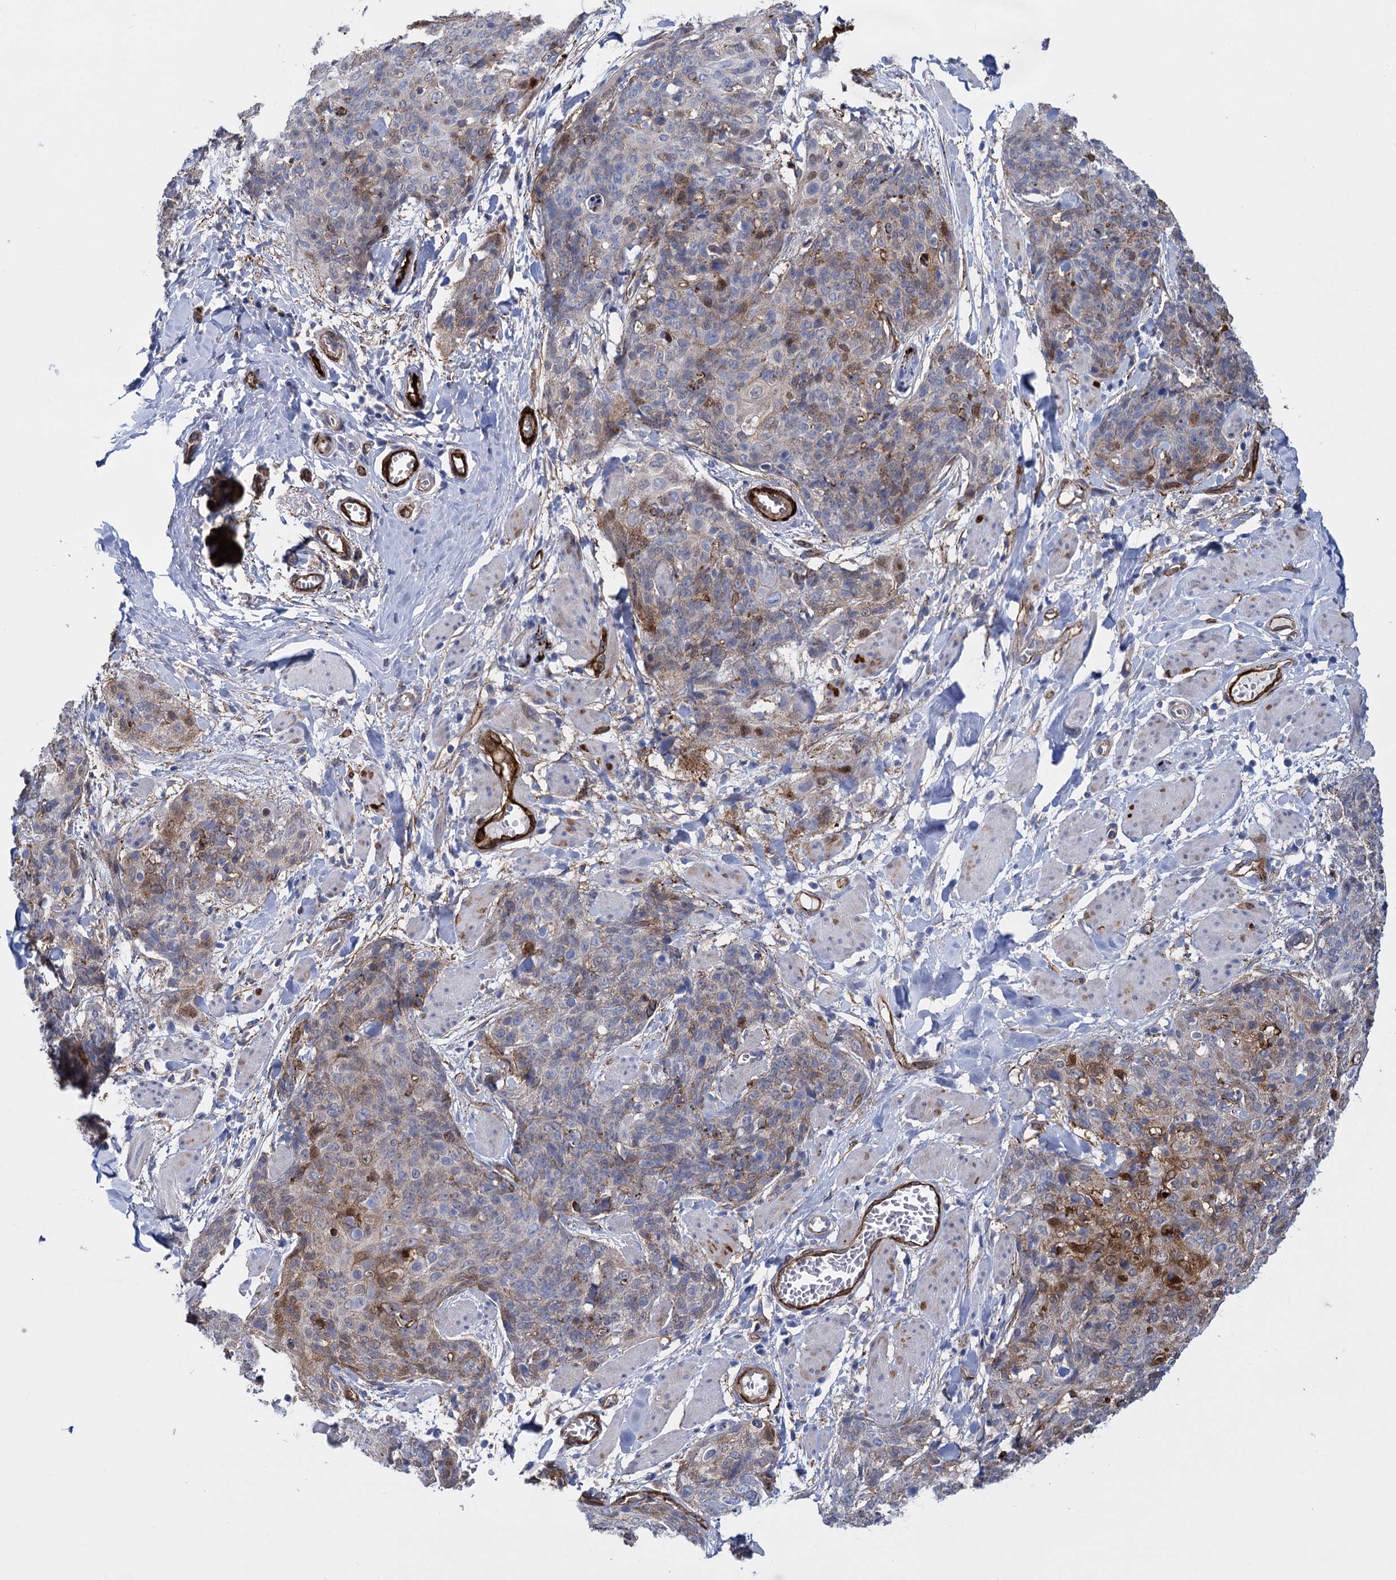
{"staining": {"intensity": "moderate", "quantity": "<25%", "location": "cytoplasmic/membranous"}, "tissue": "skin cancer", "cell_type": "Tumor cells", "image_type": "cancer", "snomed": [{"axis": "morphology", "description": "Squamous cell carcinoma, NOS"}, {"axis": "topography", "description": "Skin"}, {"axis": "topography", "description": "Vulva"}], "caption": "Immunohistochemistry photomicrograph of neoplastic tissue: squamous cell carcinoma (skin) stained using immunohistochemistry exhibits low levels of moderate protein expression localized specifically in the cytoplasmic/membranous of tumor cells, appearing as a cytoplasmic/membranous brown color.", "gene": "SNCG", "patient": {"sex": "female", "age": 85}}